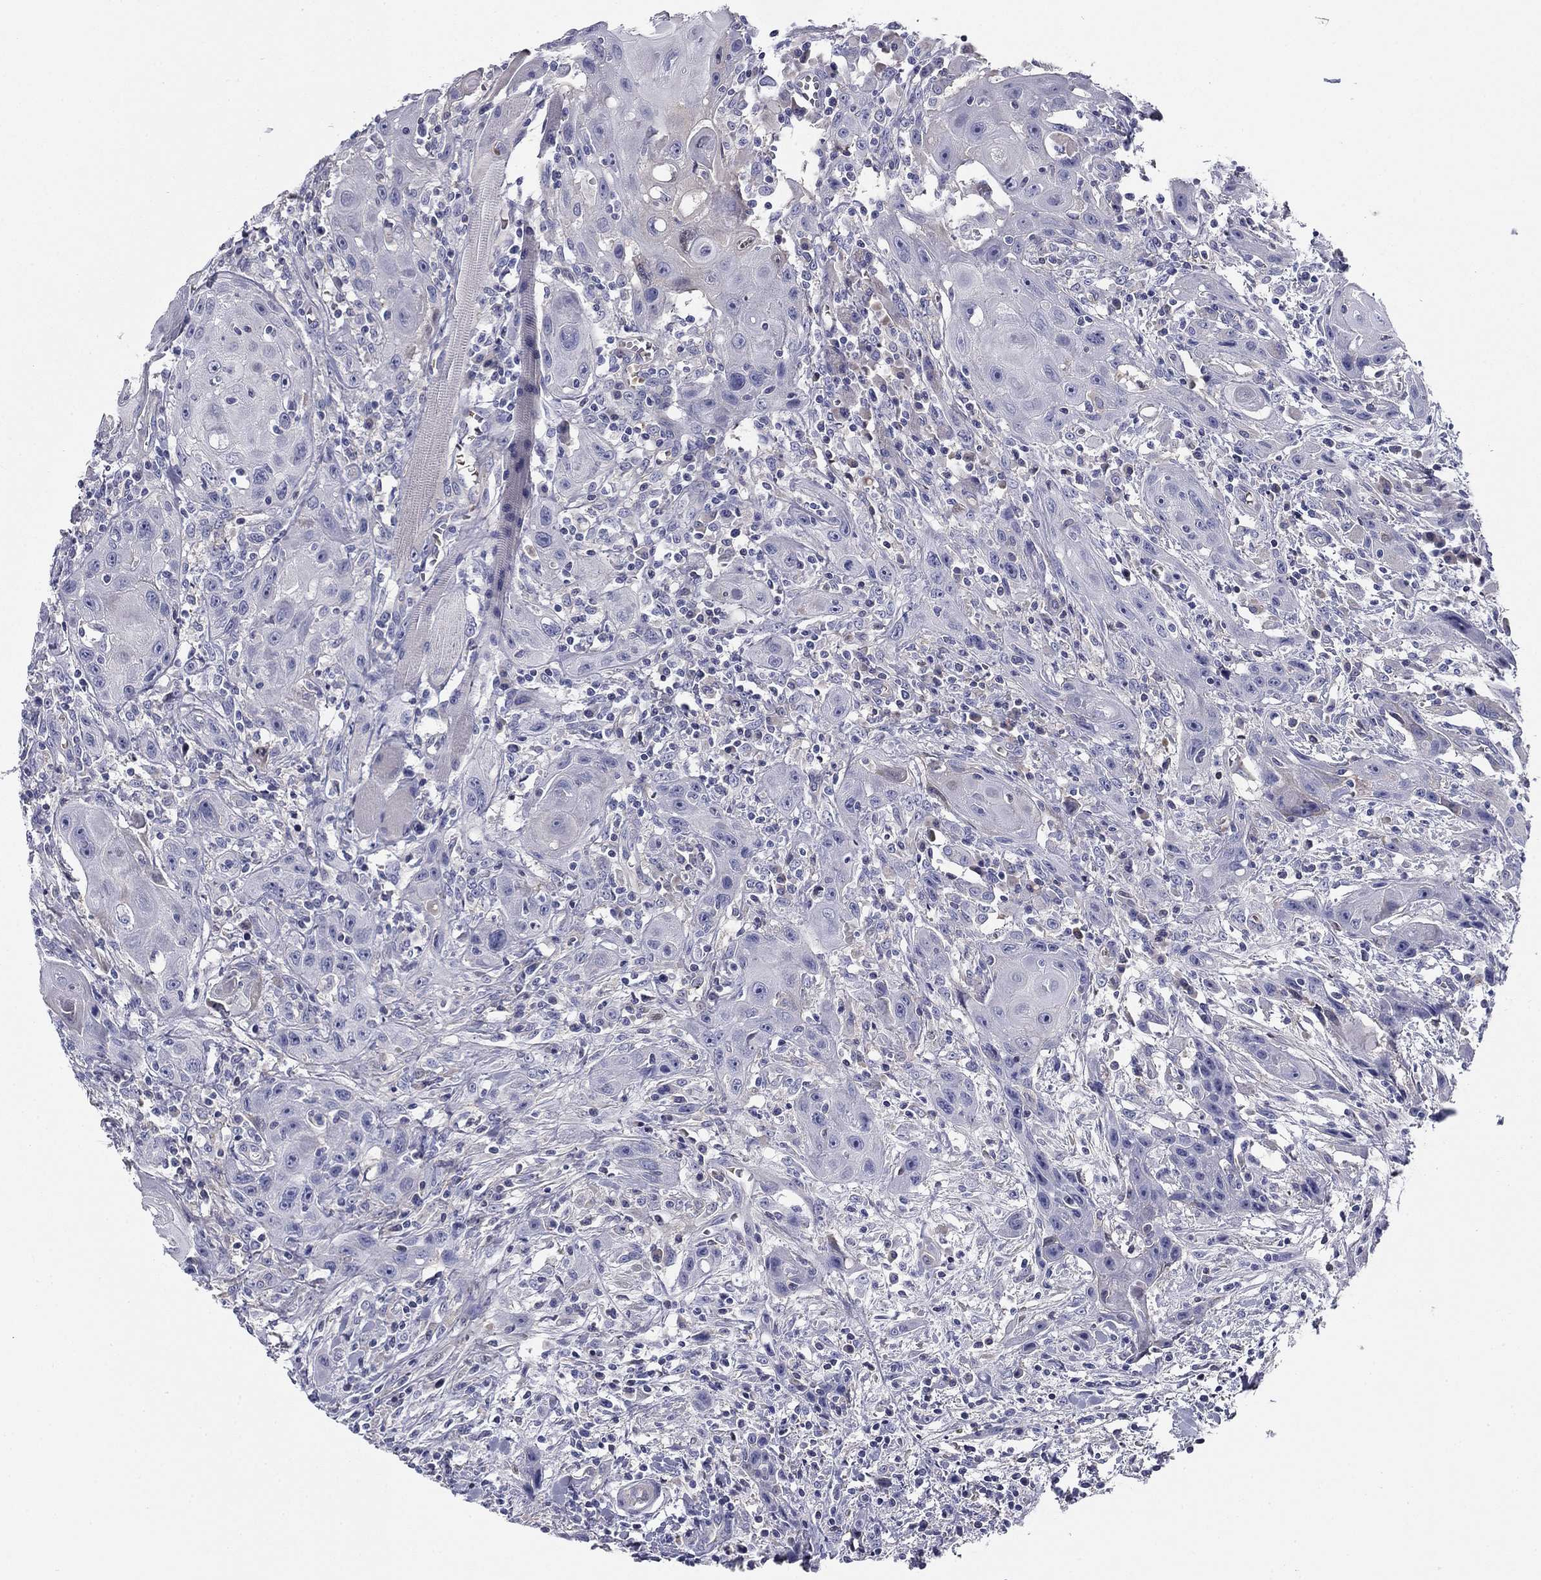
{"staining": {"intensity": "negative", "quantity": "none", "location": "none"}, "tissue": "head and neck cancer", "cell_type": "Tumor cells", "image_type": "cancer", "snomed": [{"axis": "morphology", "description": "Normal tissue, NOS"}, {"axis": "morphology", "description": "Squamous cell carcinoma, NOS"}, {"axis": "topography", "description": "Oral tissue"}, {"axis": "topography", "description": "Head-Neck"}], "caption": "This is an immunohistochemistry histopathology image of head and neck cancer (squamous cell carcinoma). There is no positivity in tumor cells.", "gene": "CPLX4", "patient": {"sex": "male", "age": 71}}